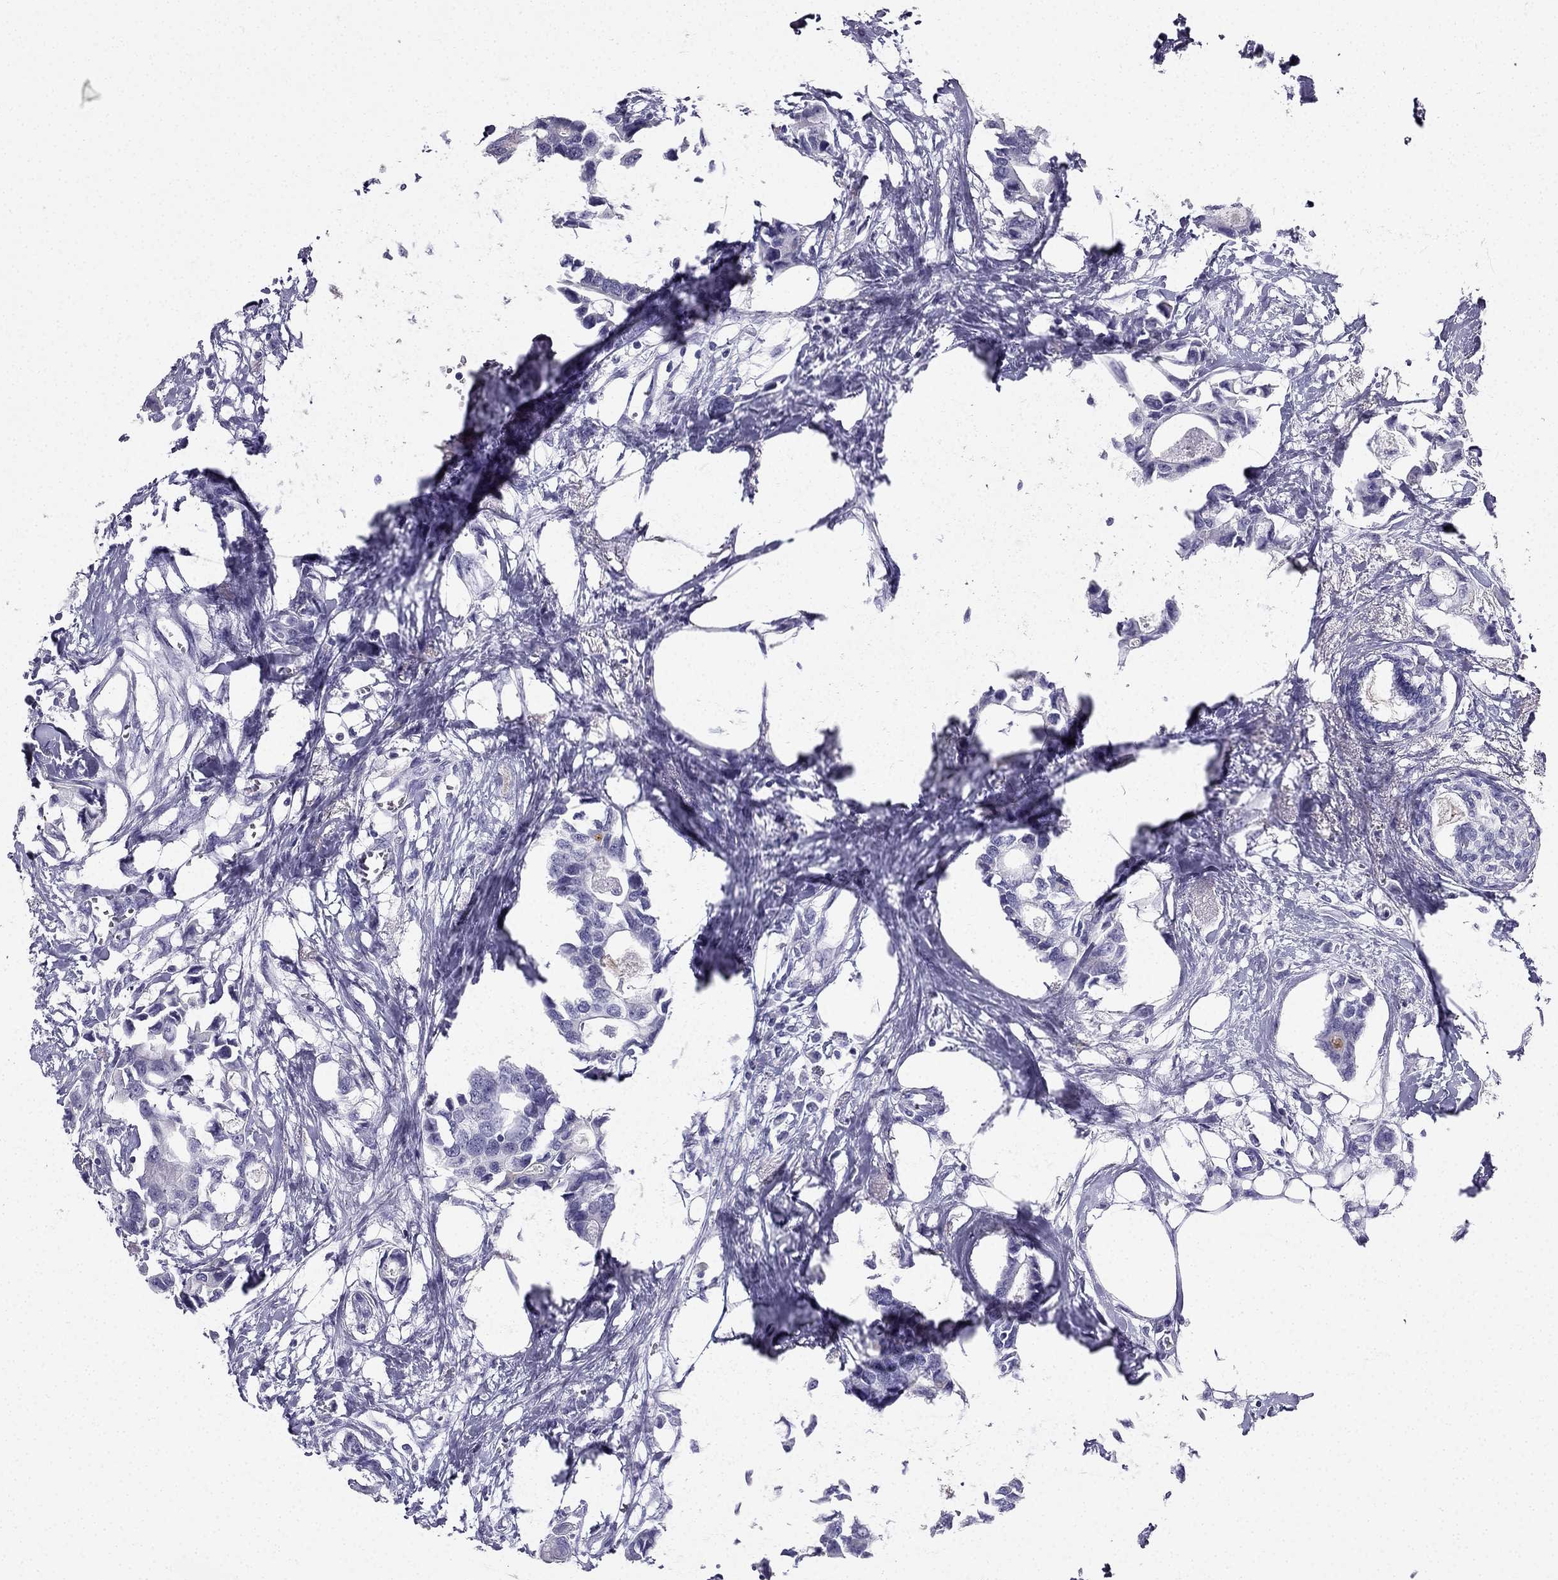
{"staining": {"intensity": "negative", "quantity": "none", "location": "none"}, "tissue": "breast cancer", "cell_type": "Tumor cells", "image_type": "cancer", "snomed": [{"axis": "morphology", "description": "Duct carcinoma"}, {"axis": "topography", "description": "Breast"}], "caption": "Photomicrograph shows no protein staining in tumor cells of intraductal carcinoma (breast) tissue.", "gene": "TFF3", "patient": {"sex": "female", "age": 83}}